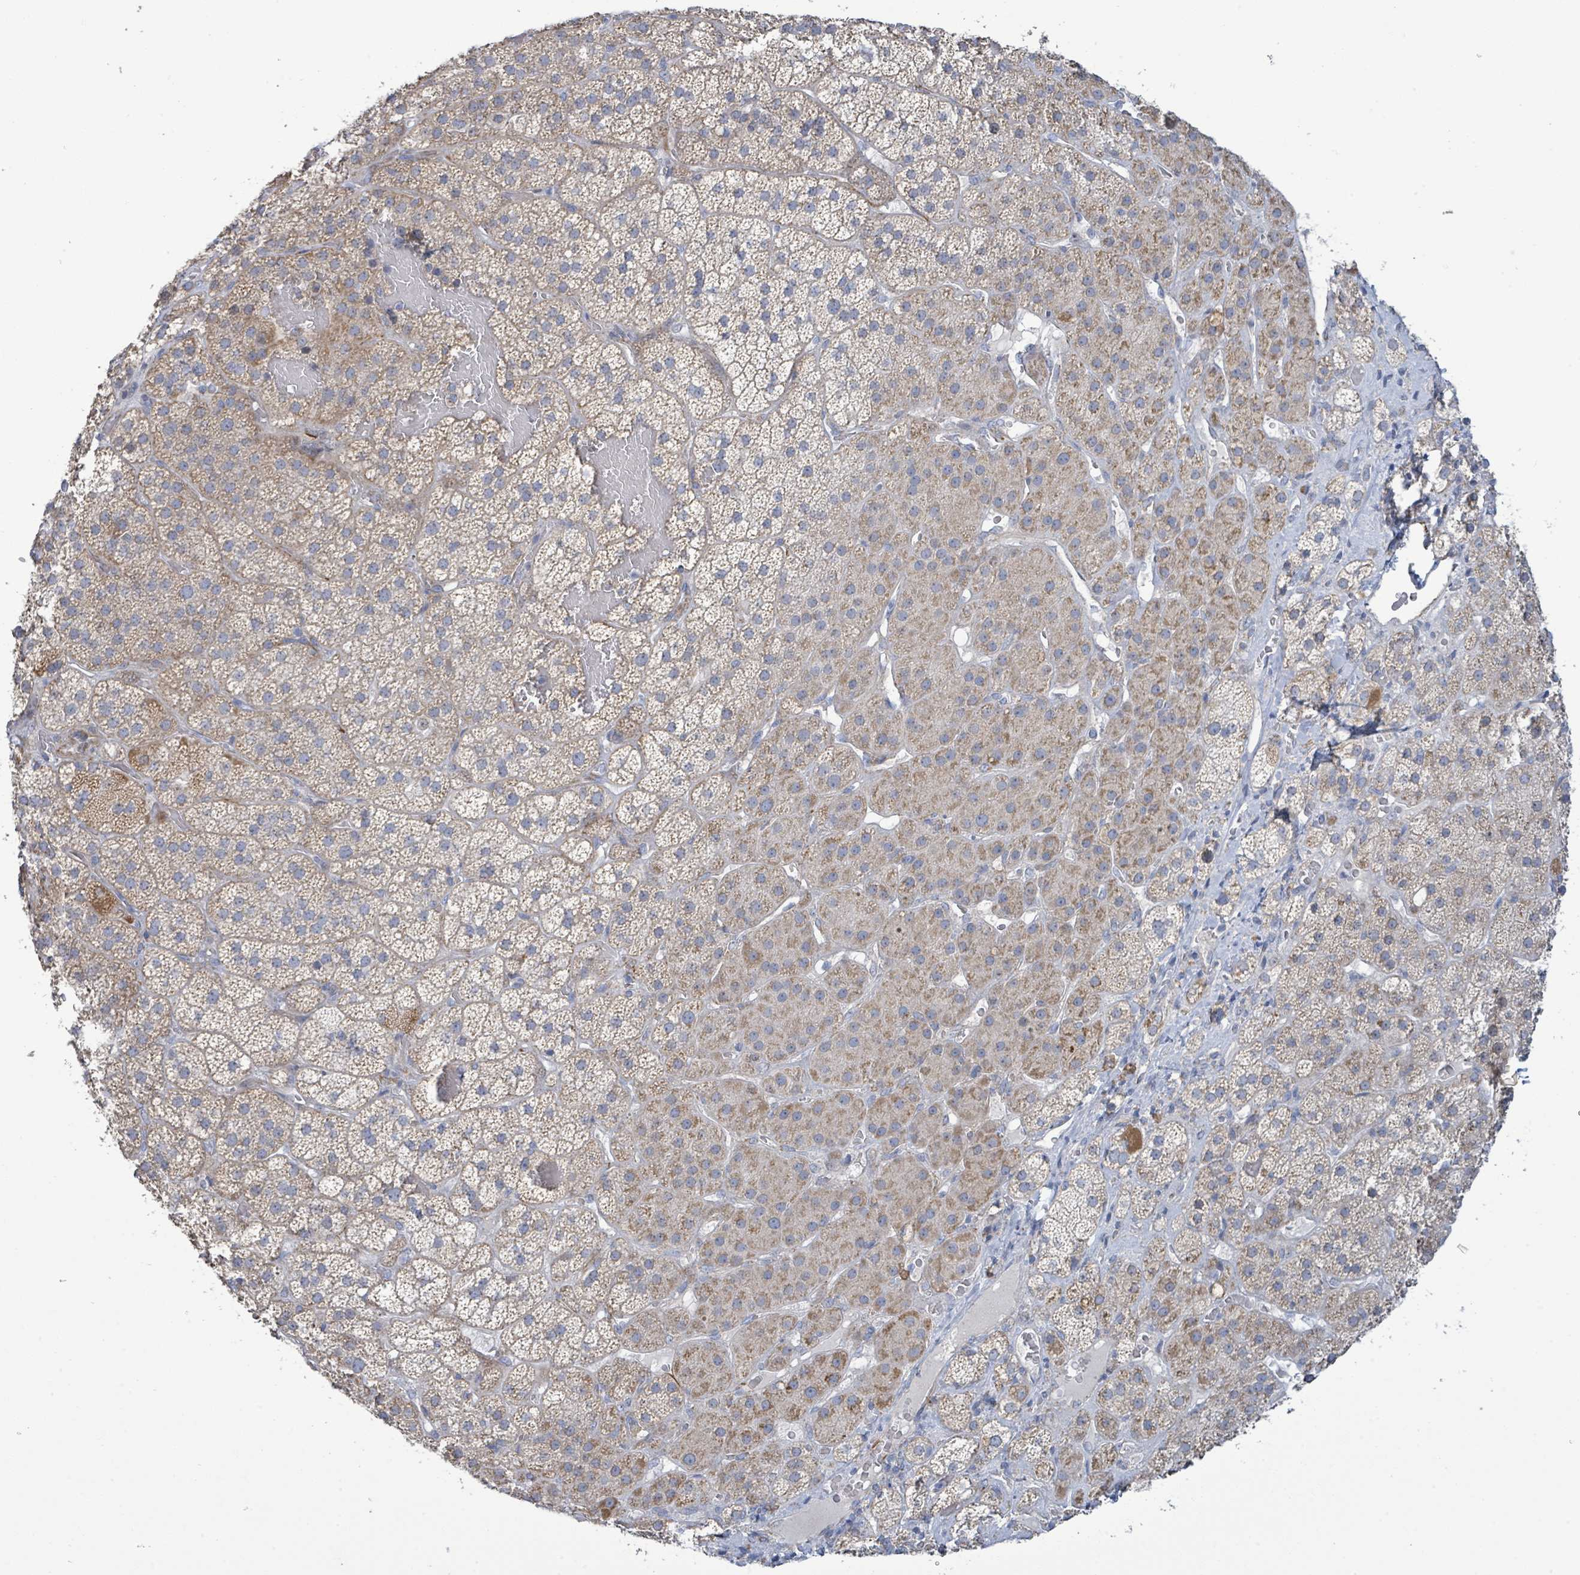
{"staining": {"intensity": "moderate", "quantity": ">75%", "location": "cytoplasmic/membranous"}, "tissue": "adrenal gland", "cell_type": "Glandular cells", "image_type": "normal", "snomed": [{"axis": "morphology", "description": "Normal tissue, NOS"}, {"axis": "topography", "description": "Adrenal gland"}], "caption": "Immunohistochemistry micrograph of benign human adrenal gland stained for a protein (brown), which reveals medium levels of moderate cytoplasmic/membranous staining in about >75% of glandular cells.", "gene": "ALG12", "patient": {"sex": "male", "age": 57}}